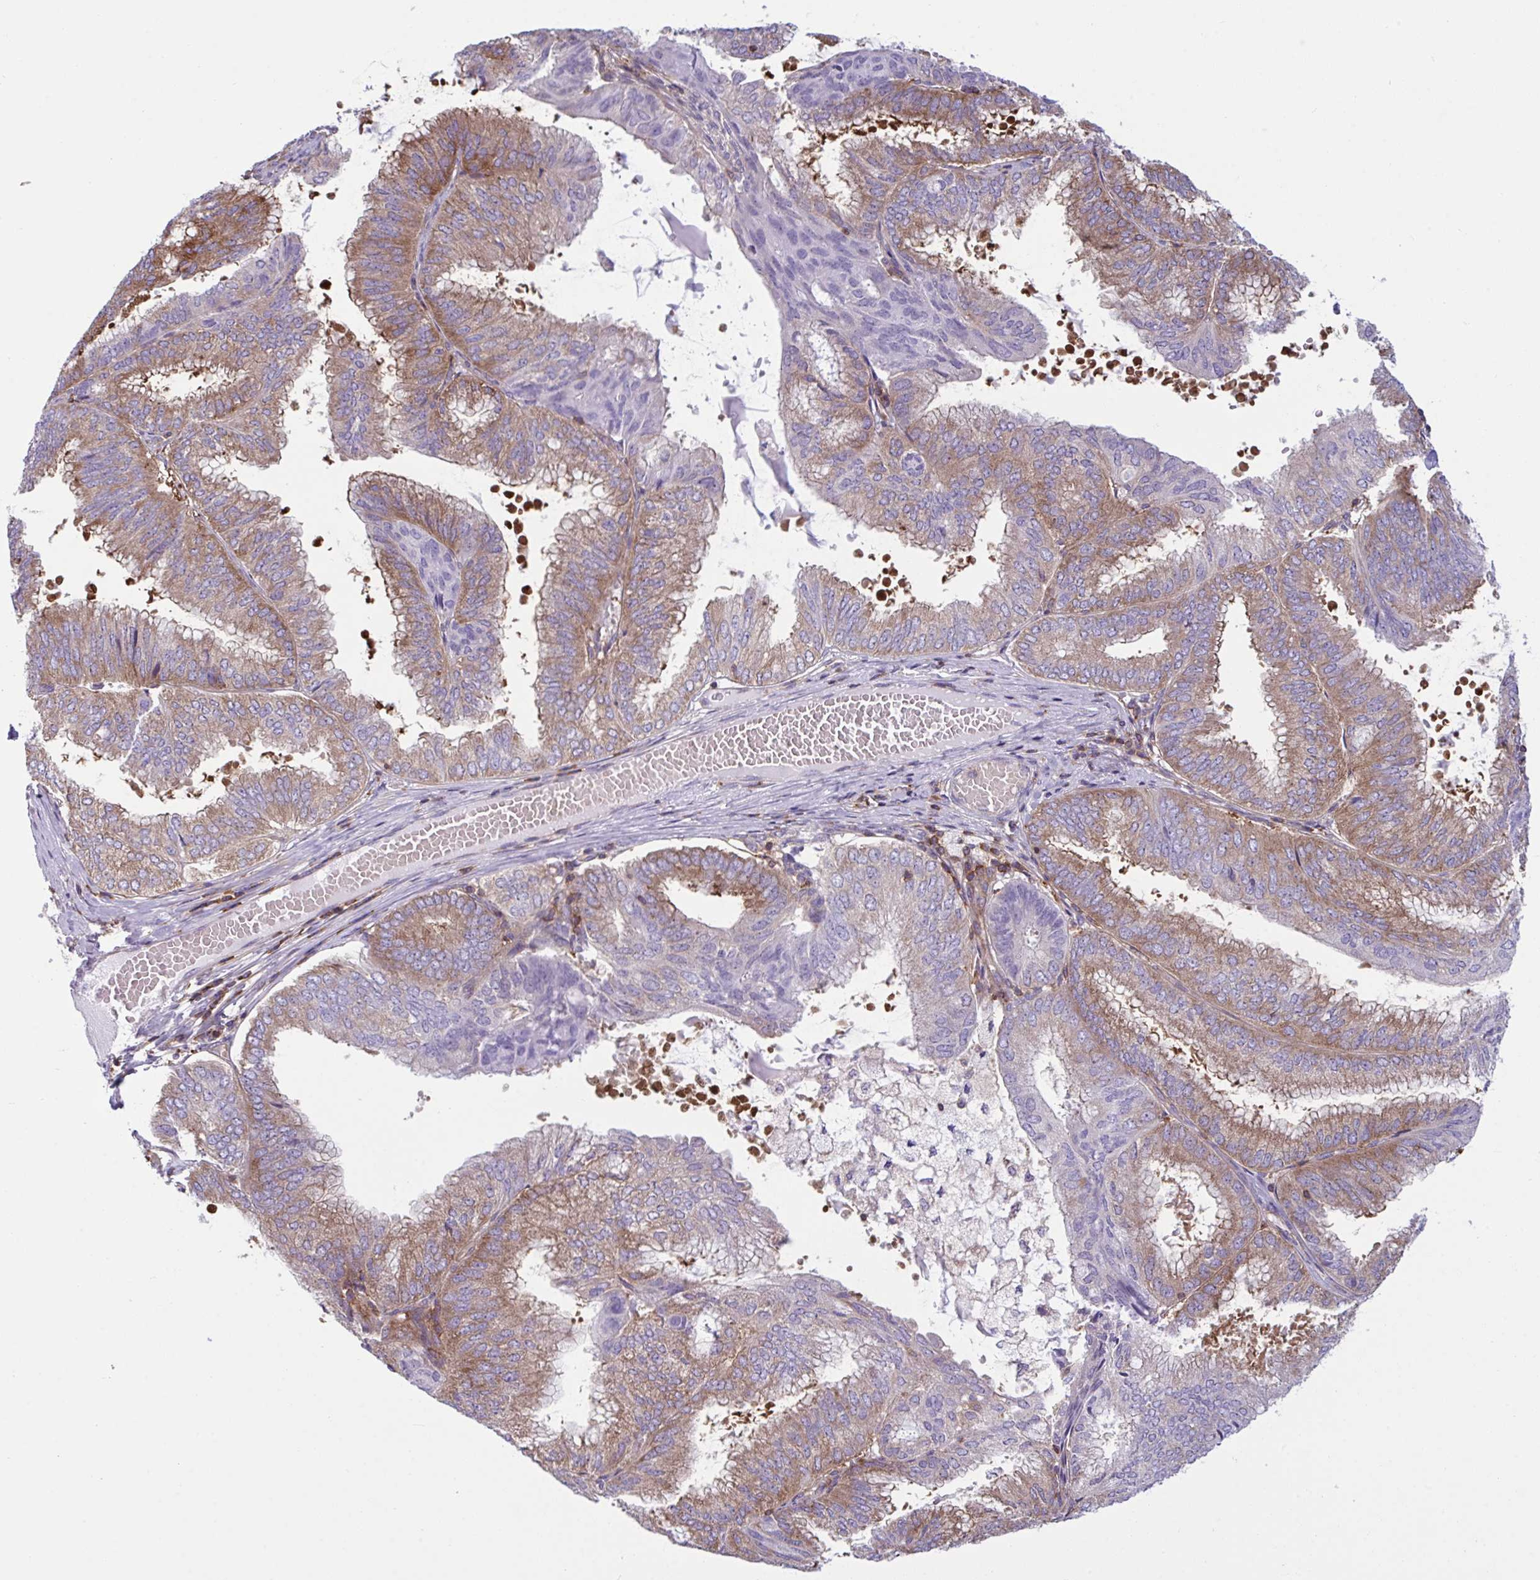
{"staining": {"intensity": "moderate", "quantity": ">75%", "location": "cytoplasmic/membranous"}, "tissue": "endometrial cancer", "cell_type": "Tumor cells", "image_type": "cancer", "snomed": [{"axis": "morphology", "description": "Adenocarcinoma, NOS"}, {"axis": "topography", "description": "Endometrium"}], "caption": "Moderate cytoplasmic/membranous positivity is seen in approximately >75% of tumor cells in endometrial cancer (adenocarcinoma).", "gene": "TSC22D3", "patient": {"sex": "female", "age": 49}}